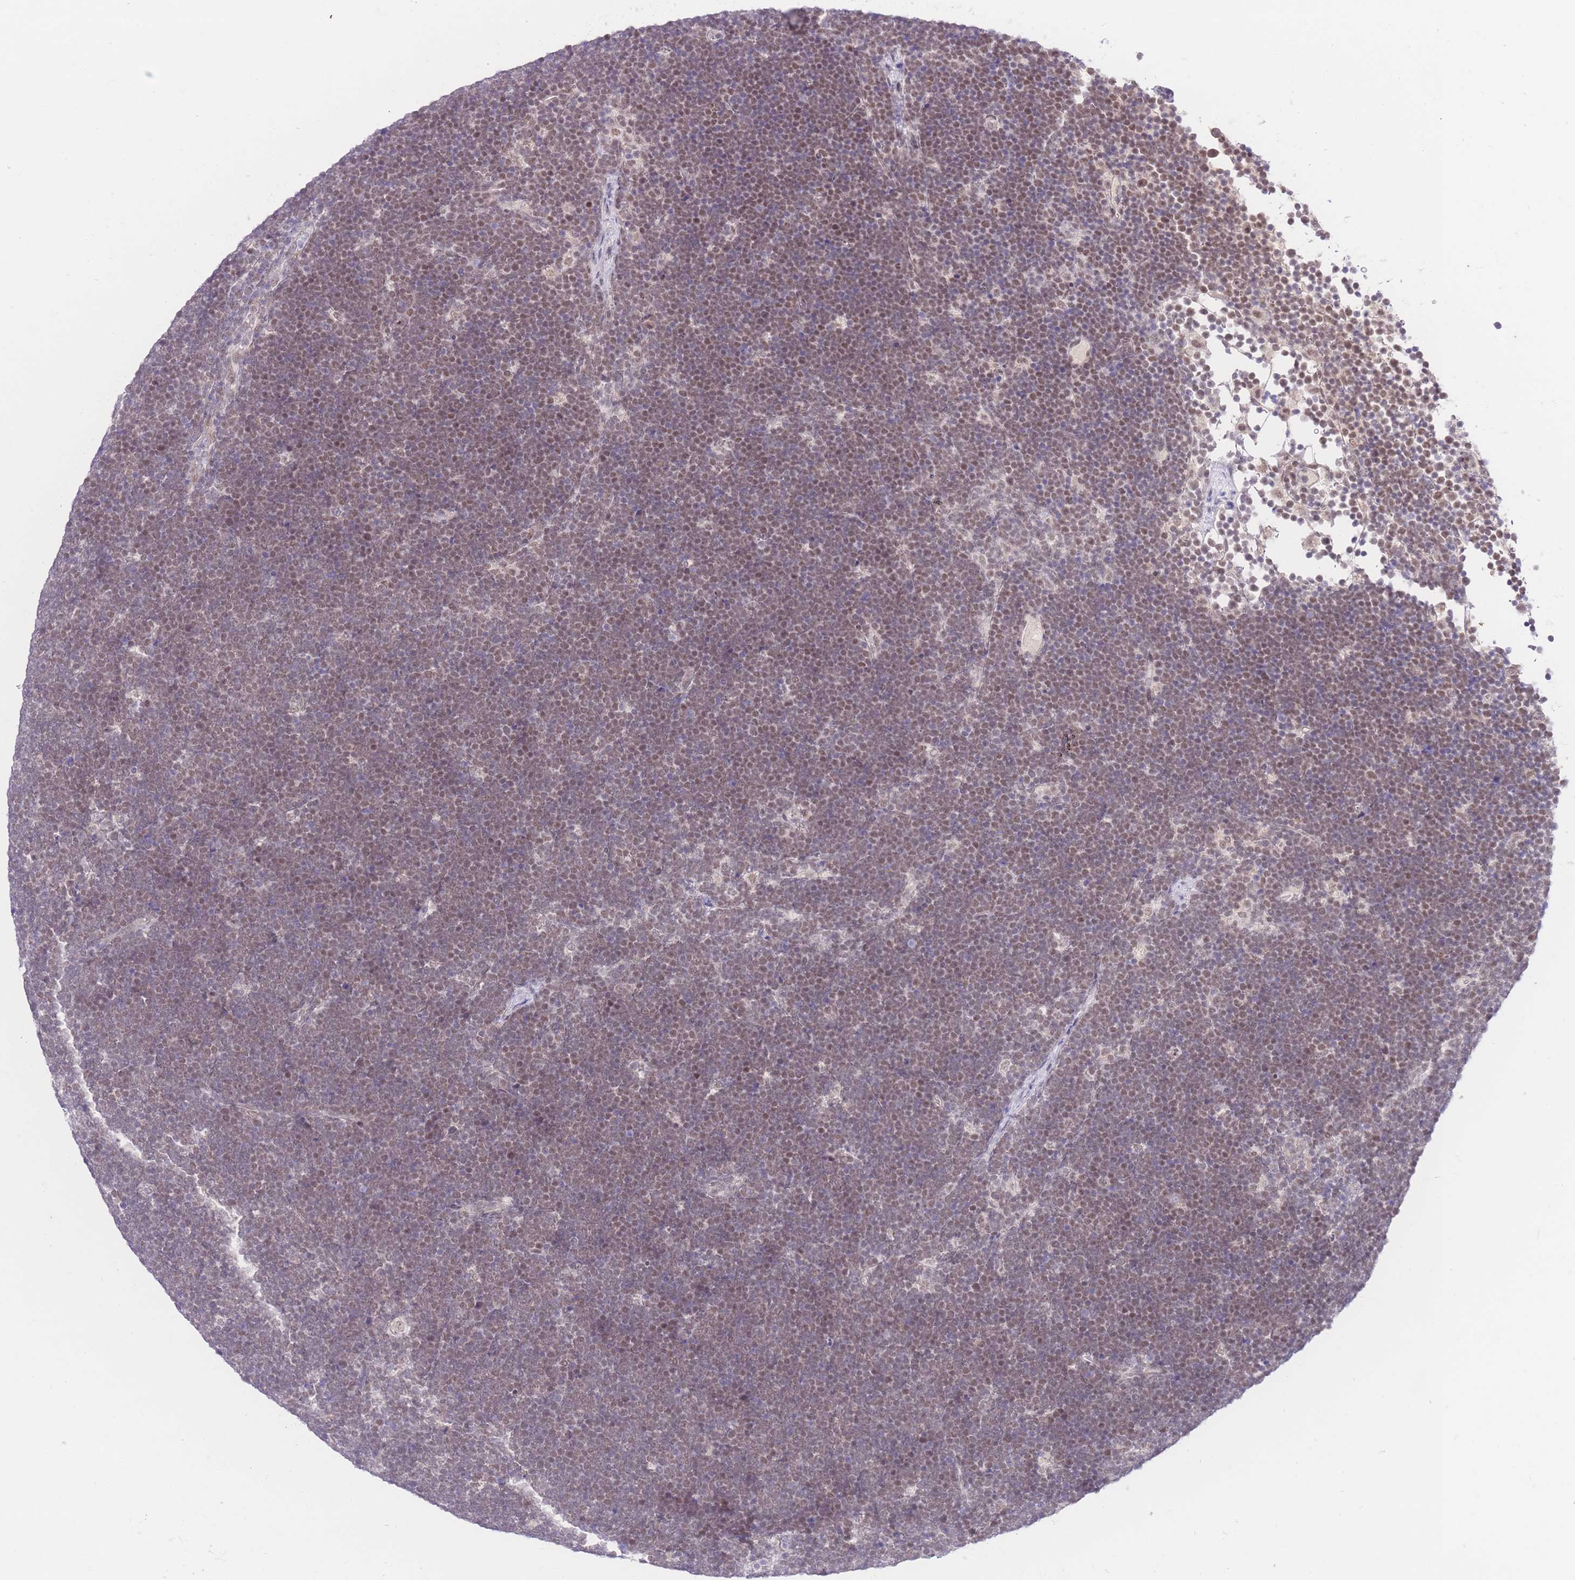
{"staining": {"intensity": "moderate", "quantity": ">75%", "location": "cytoplasmic/membranous,nuclear"}, "tissue": "lymphoma", "cell_type": "Tumor cells", "image_type": "cancer", "snomed": [{"axis": "morphology", "description": "Malignant lymphoma, non-Hodgkin's type, High grade"}, {"axis": "topography", "description": "Lymph node"}], "caption": "Immunohistochemistry staining of lymphoma, which exhibits medium levels of moderate cytoplasmic/membranous and nuclear expression in approximately >75% of tumor cells indicating moderate cytoplasmic/membranous and nuclear protein expression. The staining was performed using DAB (brown) for protein detection and nuclei were counterstained in hematoxylin (blue).", "gene": "UBXN7", "patient": {"sex": "male", "age": 13}}